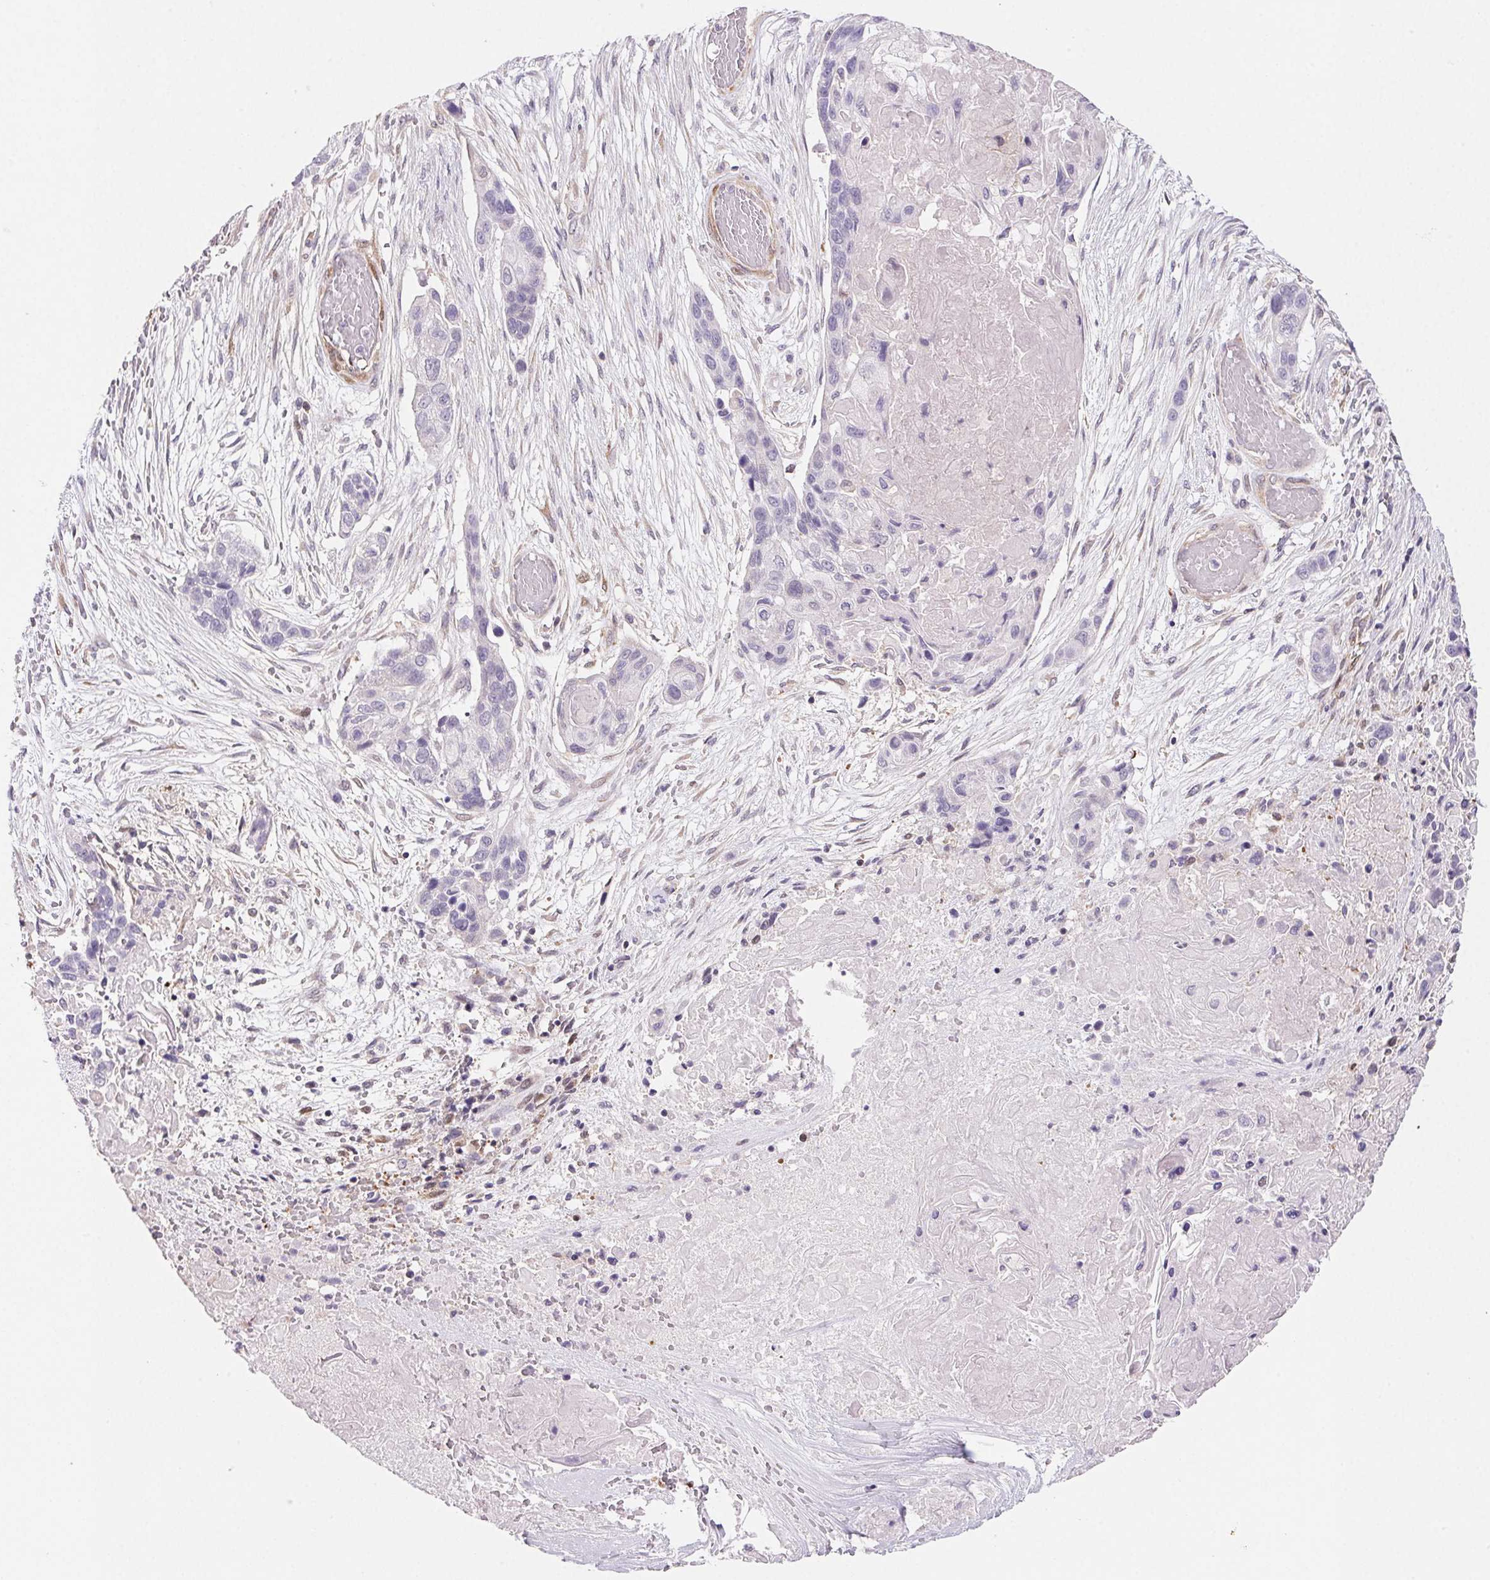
{"staining": {"intensity": "negative", "quantity": "none", "location": "none"}, "tissue": "lung cancer", "cell_type": "Tumor cells", "image_type": "cancer", "snomed": [{"axis": "morphology", "description": "Squamous cell carcinoma, NOS"}, {"axis": "topography", "description": "Lung"}], "caption": "Squamous cell carcinoma (lung) was stained to show a protein in brown. There is no significant staining in tumor cells.", "gene": "GBP1", "patient": {"sex": "male", "age": 69}}